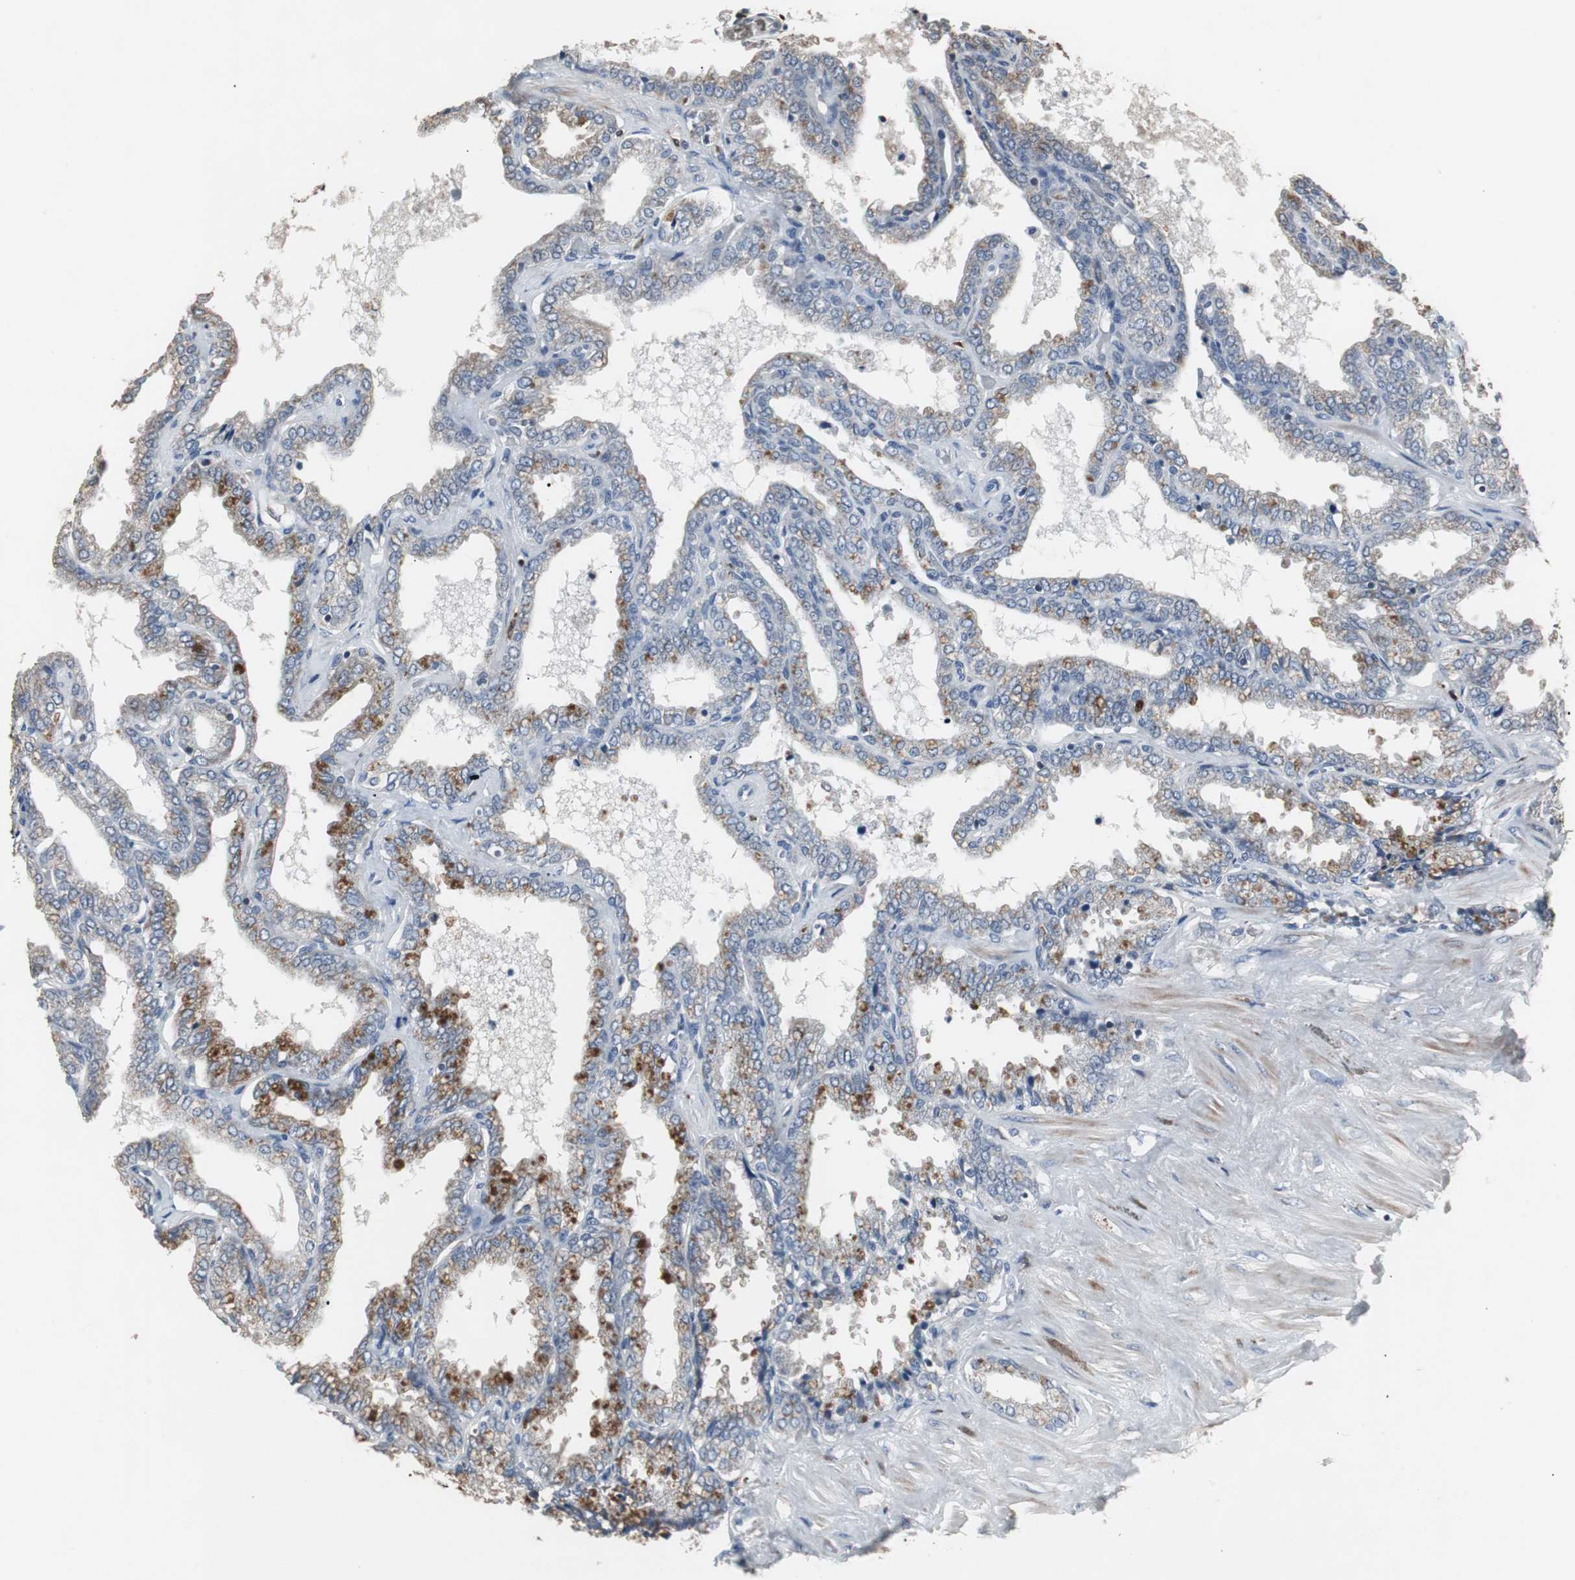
{"staining": {"intensity": "moderate", "quantity": "25%-75%", "location": "cytoplasmic/membranous"}, "tissue": "seminal vesicle", "cell_type": "Glandular cells", "image_type": "normal", "snomed": [{"axis": "morphology", "description": "Normal tissue, NOS"}, {"axis": "topography", "description": "Seminal veicle"}], "caption": "A brown stain shows moderate cytoplasmic/membranous staining of a protein in glandular cells of unremarkable seminal vesicle. Immunohistochemistry (ihc) stains the protein in brown and the nuclei are stained blue.", "gene": "NCF2", "patient": {"sex": "male", "age": 46}}